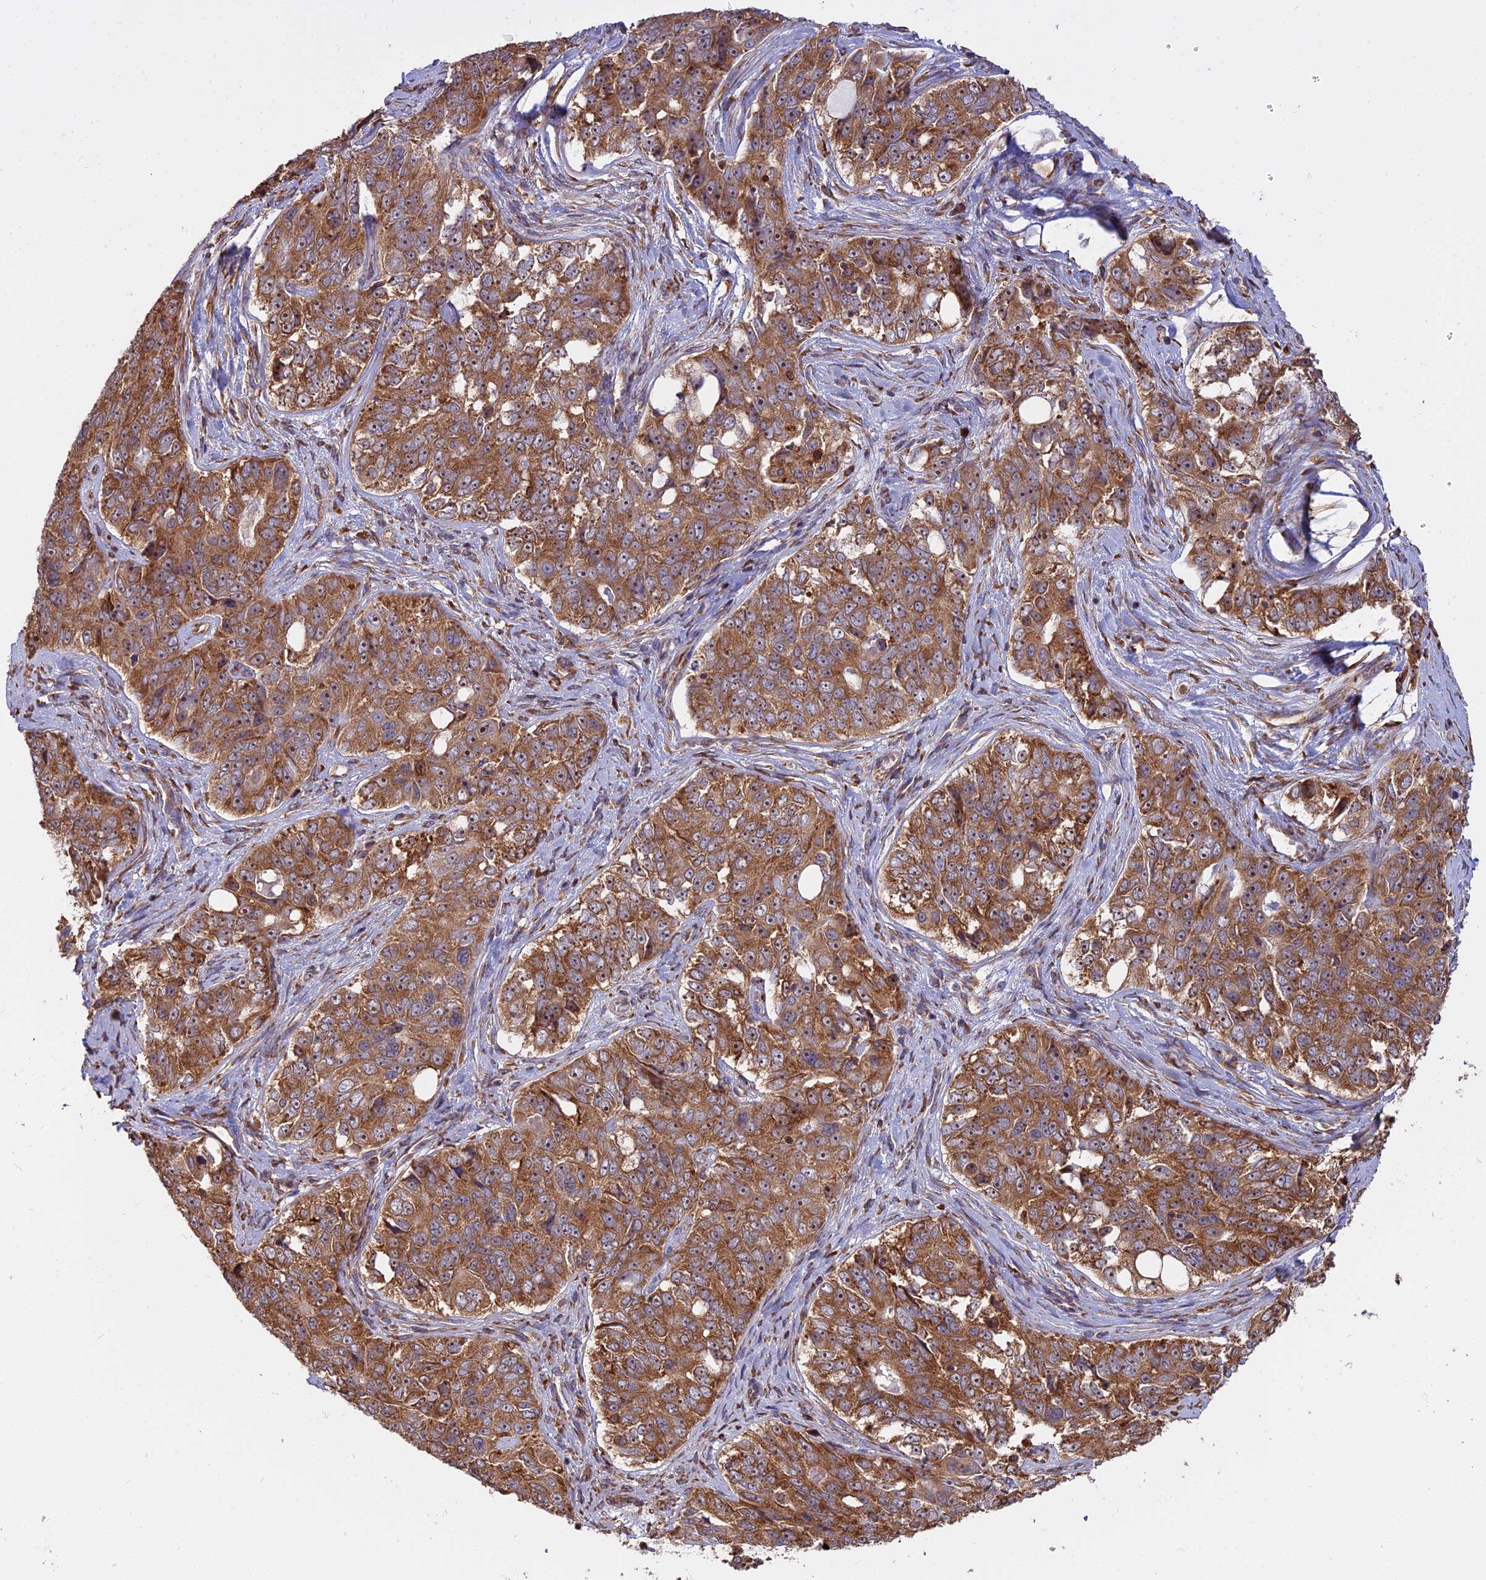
{"staining": {"intensity": "strong", "quantity": ">75%", "location": "cytoplasmic/membranous,nuclear"}, "tissue": "ovarian cancer", "cell_type": "Tumor cells", "image_type": "cancer", "snomed": [{"axis": "morphology", "description": "Carcinoma, endometroid"}, {"axis": "topography", "description": "Ovary"}], "caption": "Immunohistochemistry of human endometroid carcinoma (ovarian) shows high levels of strong cytoplasmic/membranous and nuclear expression in approximately >75% of tumor cells.", "gene": "RPL26", "patient": {"sex": "female", "age": 51}}